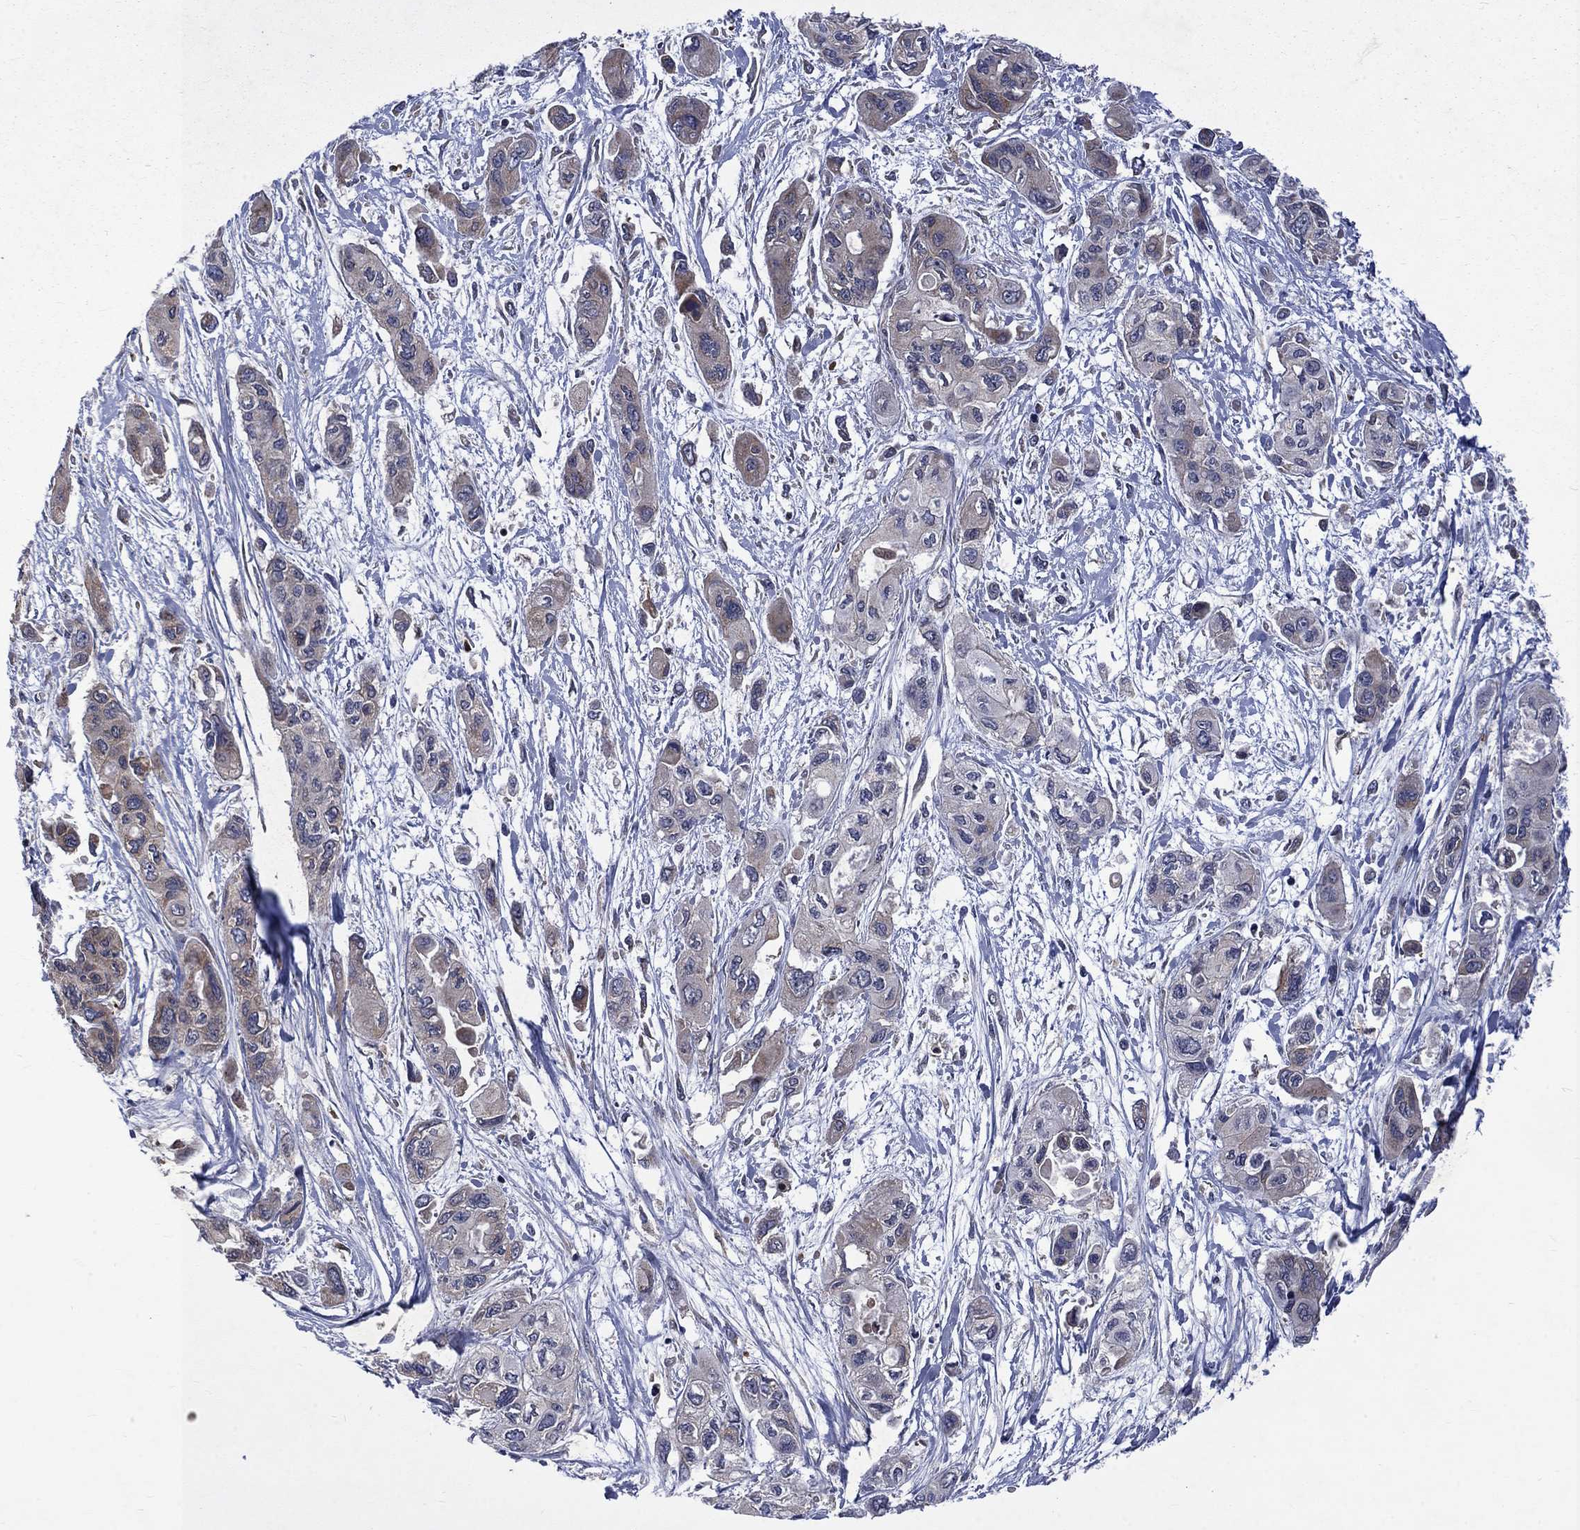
{"staining": {"intensity": "negative", "quantity": "none", "location": "none"}, "tissue": "pancreatic cancer", "cell_type": "Tumor cells", "image_type": "cancer", "snomed": [{"axis": "morphology", "description": "Adenocarcinoma, NOS"}, {"axis": "topography", "description": "Pancreas"}], "caption": "High power microscopy photomicrograph of an IHC photomicrograph of adenocarcinoma (pancreatic), revealing no significant expression in tumor cells.", "gene": "TMEM33", "patient": {"sex": "female", "age": 47}}